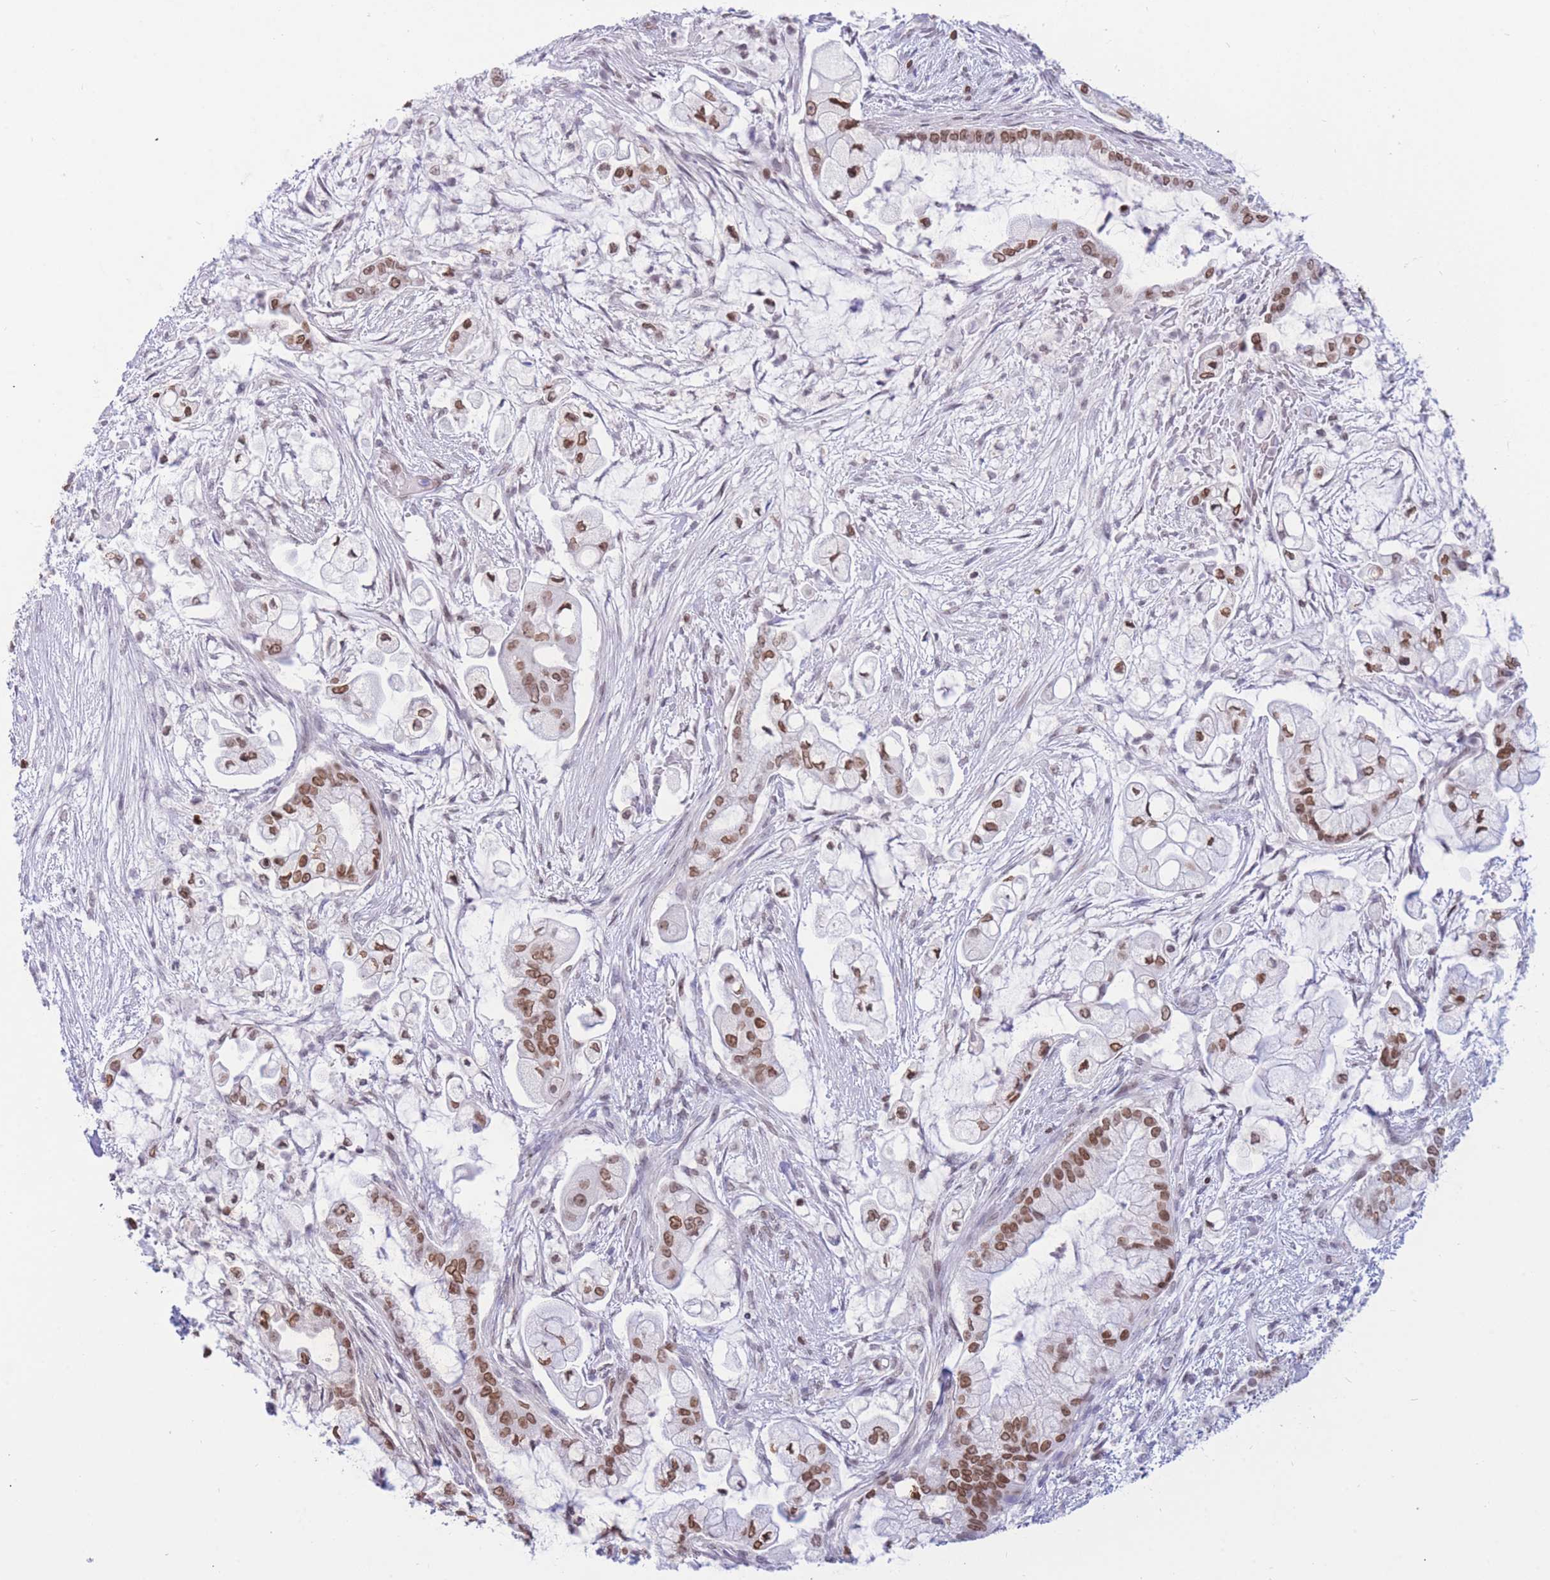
{"staining": {"intensity": "moderate", "quantity": ">75%", "location": "nuclear"}, "tissue": "pancreatic cancer", "cell_type": "Tumor cells", "image_type": "cancer", "snomed": [{"axis": "morphology", "description": "Adenocarcinoma, NOS"}, {"axis": "topography", "description": "Pancreas"}], "caption": "This histopathology image exhibits IHC staining of human adenocarcinoma (pancreatic), with medium moderate nuclear staining in approximately >75% of tumor cells.", "gene": "HMGN1", "patient": {"sex": "female", "age": 69}}